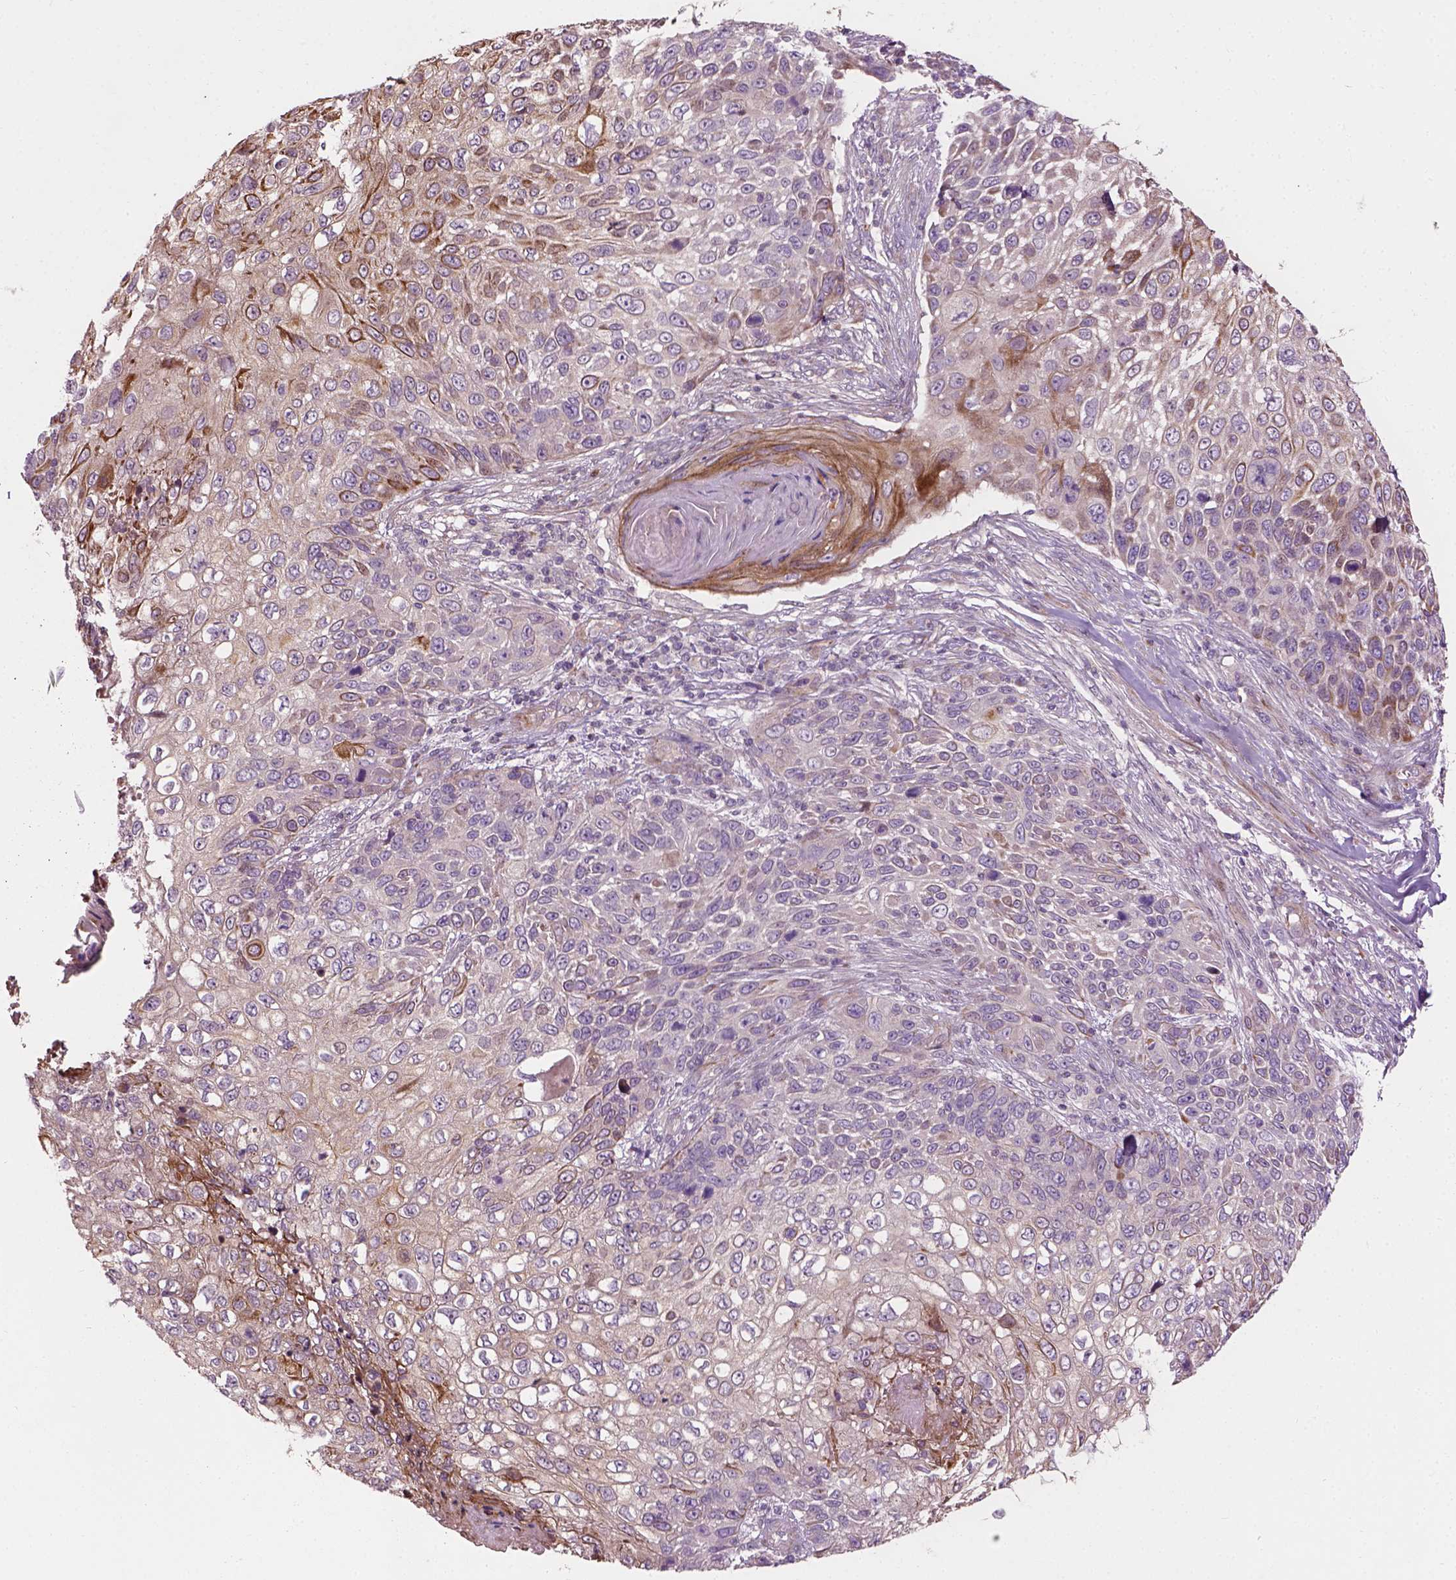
{"staining": {"intensity": "strong", "quantity": "<25%", "location": "cytoplasmic/membranous"}, "tissue": "skin cancer", "cell_type": "Tumor cells", "image_type": "cancer", "snomed": [{"axis": "morphology", "description": "Squamous cell carcinoma, NOS"}, {"axis": "topography", "description": "Skin"}], "caption": "This photomicrograph shows immunohistochemistry (IHC) staining of human skin cancer, with medium strong cytoplasmic/membranous staining in about <25% of tumor cells.", "gene": "PKP3", "patient": {"sex": "male", "age": 92}}